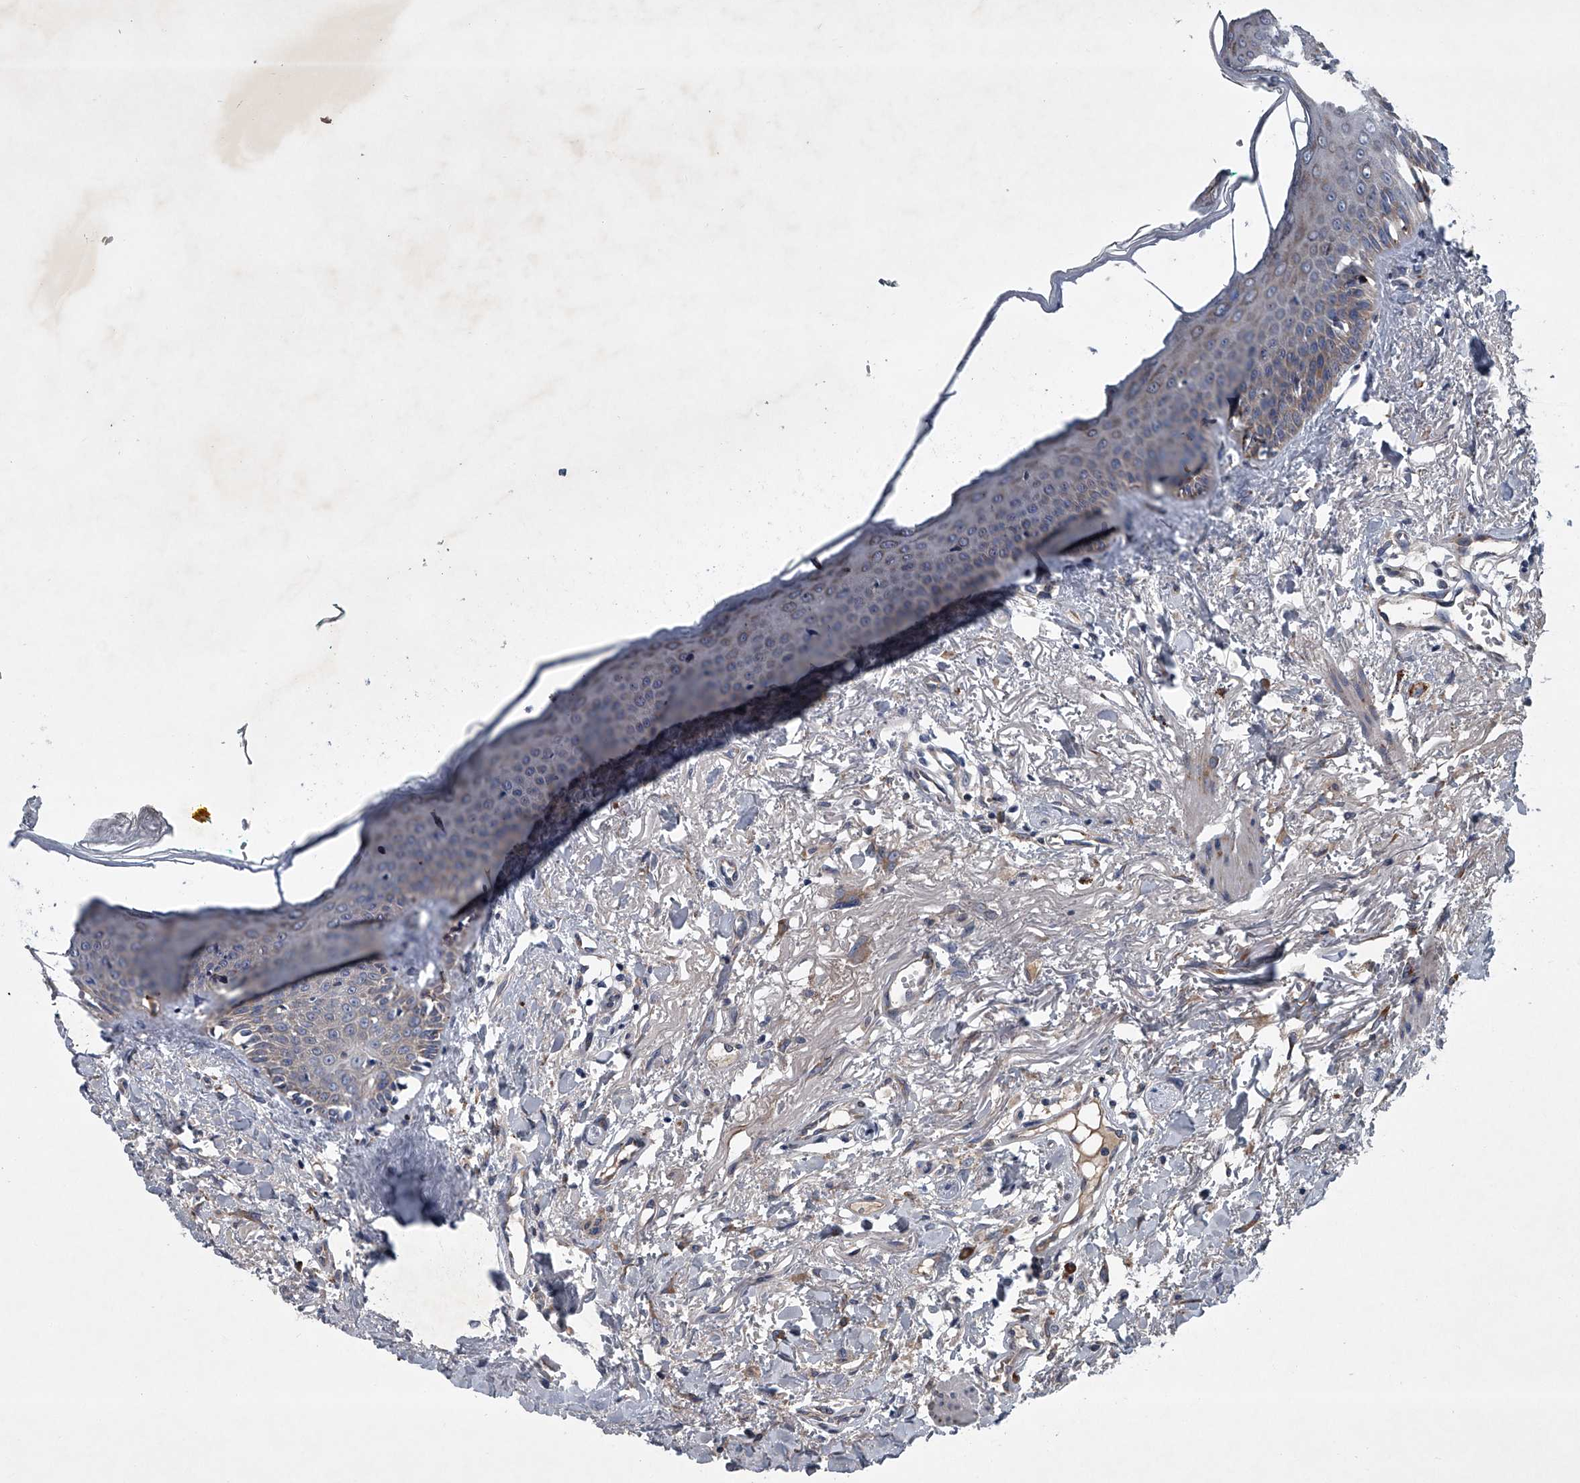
{"staining": {"intensity": "moderate", "quantity": "25%-75%", "location": "cytoplasmic/membranous"}, "tissue": "oral mucosa", "cell_type": "Squamous epithelial cells", "image_type": "normal", "snomed": [{"axis": "morphology", "description": "Normal tissue, NOS"}, {"axis": "topography", "description": "Oral tissue"}], "caption": "Human oral mucosa stained for a protein (brown) shows moderate cytoplasmic/membranous positive positivity in approximately 25%-75% of squamous epithelial cells.", "gene": "ABCG1", "patient": {"sex": "female", "age": 70}}